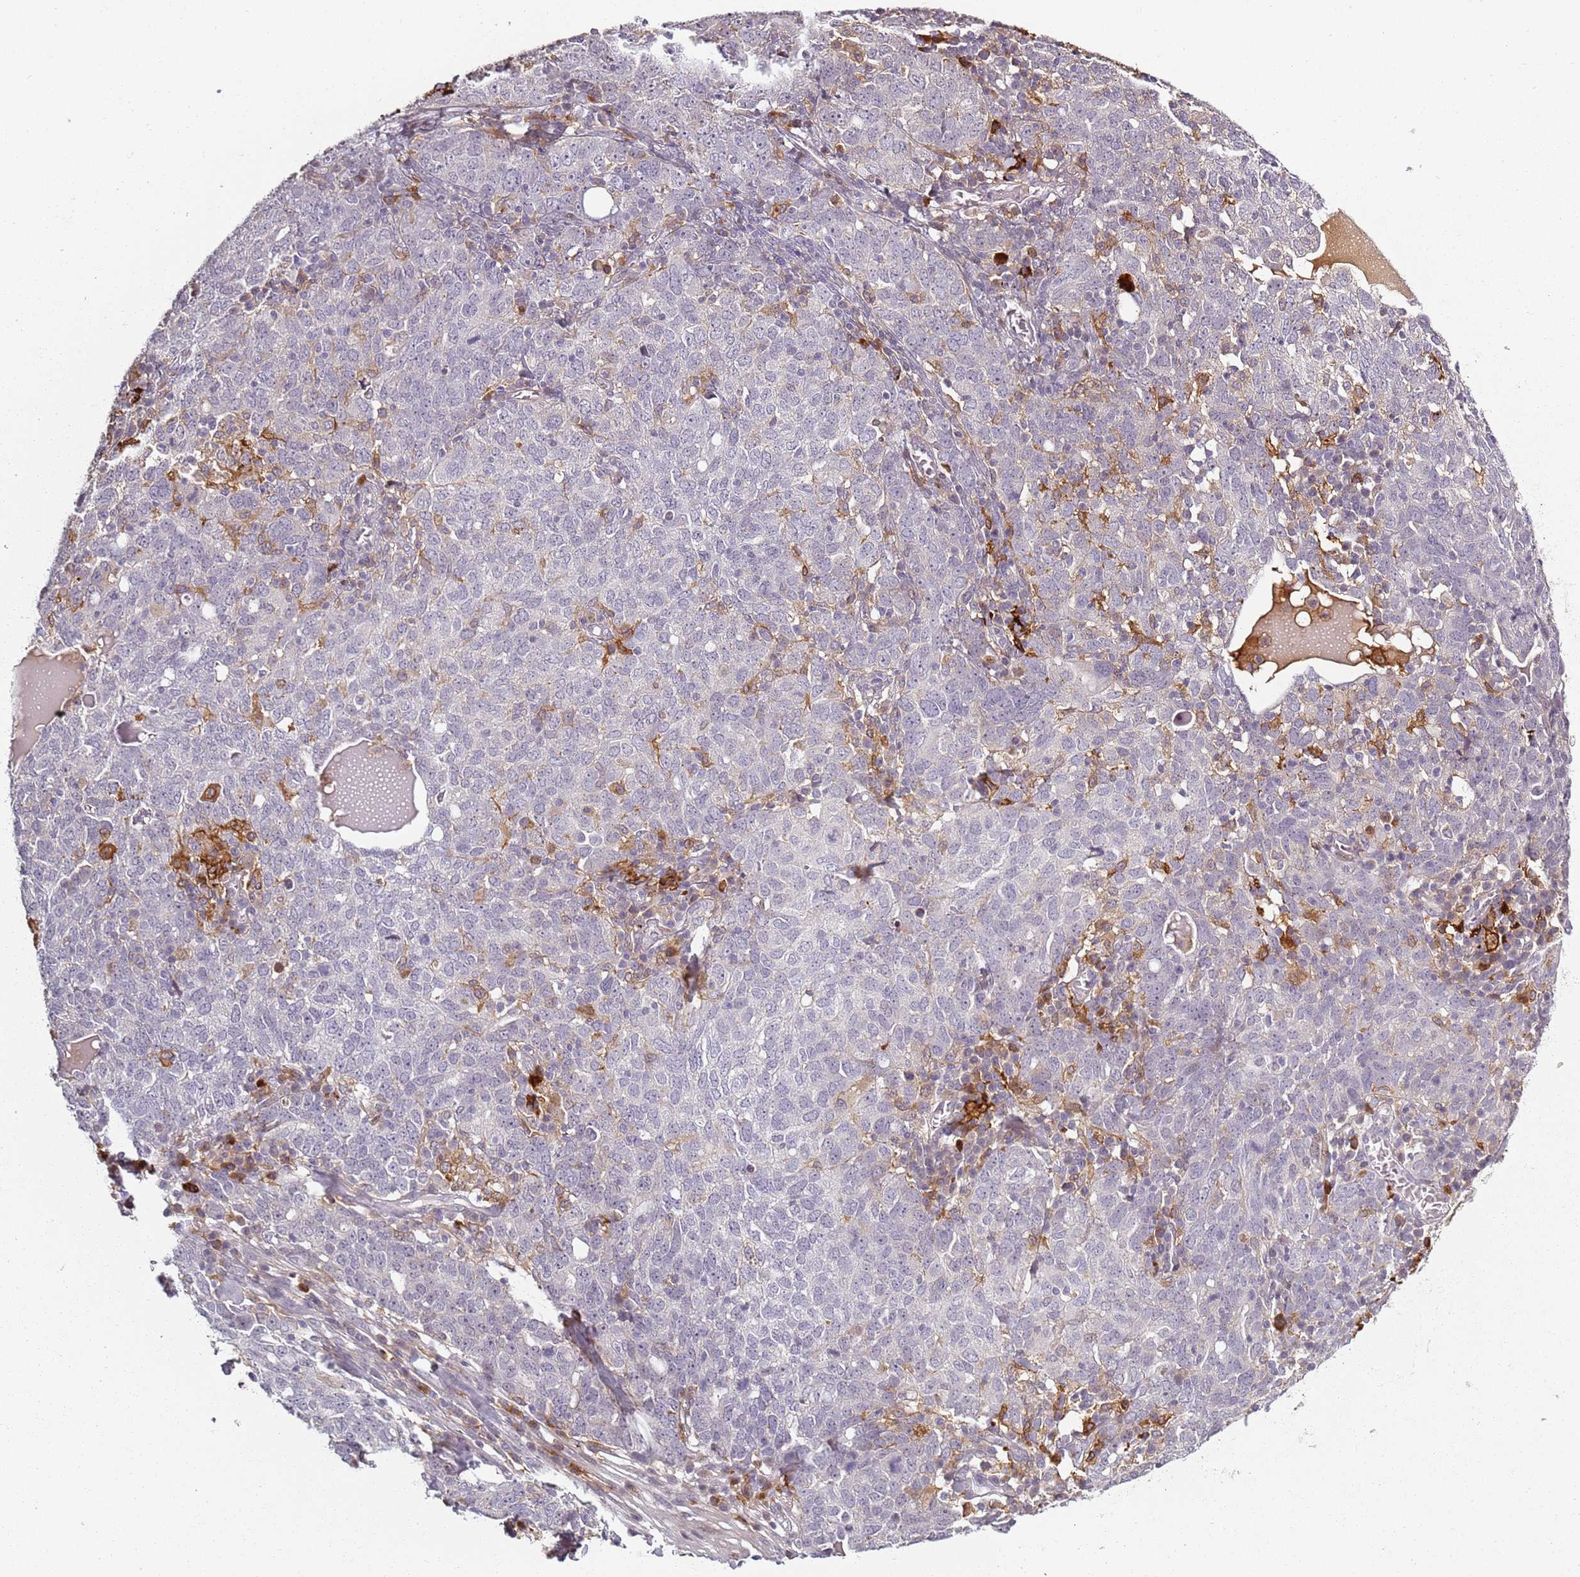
{"staining": {"intensity": "negative", "quantity": "none", "location": "none"}, "tissue": "ovarian cancer", "cell_type": "Tumor cells", "image_type": "cancer", "snomed": [{"axis": "morphology", "description": "Carcinoma, endometroid"}, {"axis": "topography", "description": "Ovary"}], "caption": "This image is of endometroid carcinoma (ovarian) stained with immunohistochemistry (IHC) to label a protein in brown with the nuclei are counter-stained blue. There is no expression in tumor cells.", "gene": "CC2D2B", "patient": {"sex": "female", "age": 62}}